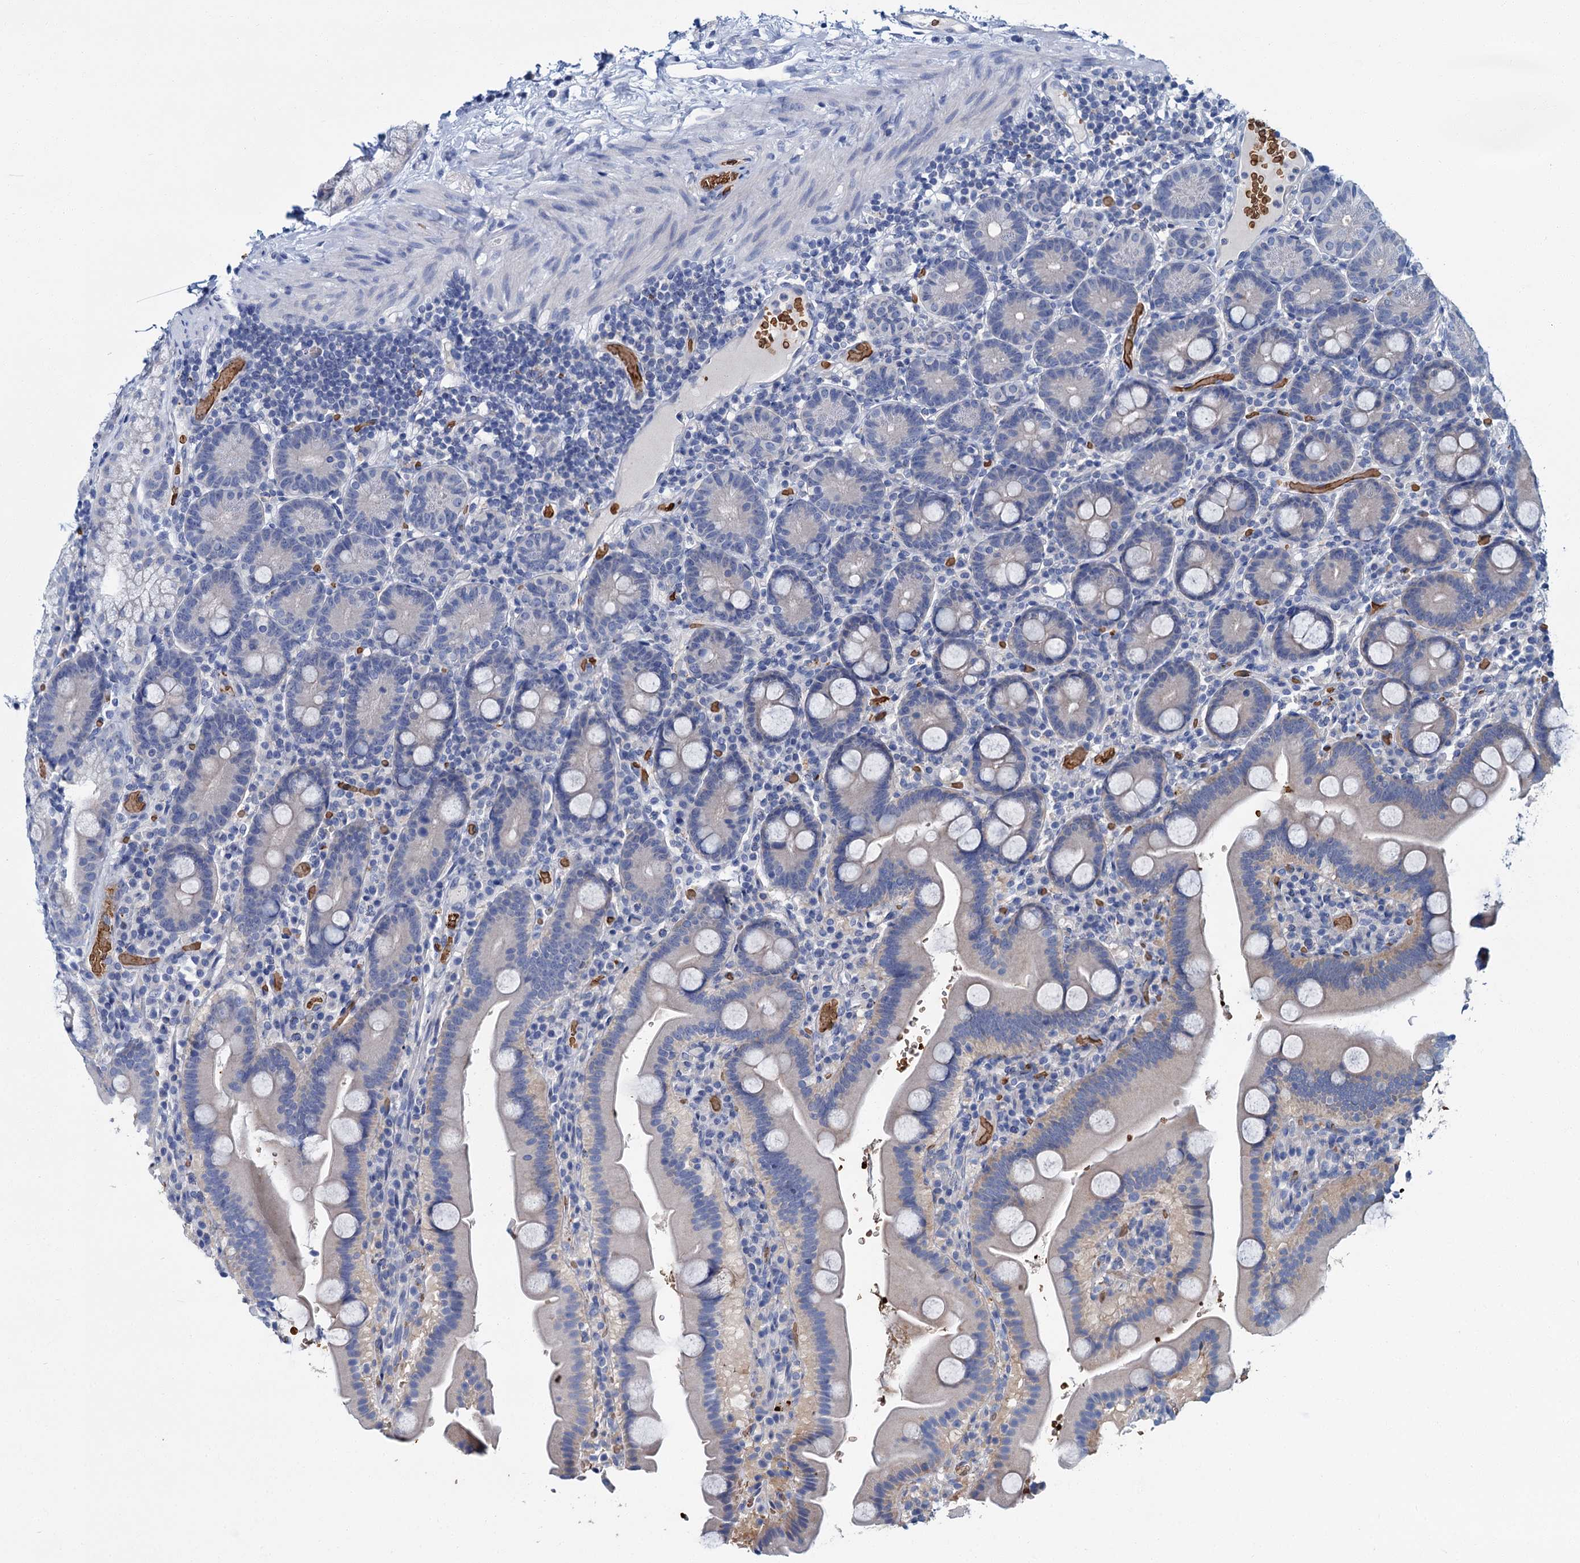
{"staining": {"intensity": "negative", "quantity": "none", "location": "none"}, "tissue": "duodenum", "cell_type": "Glandular cells", "image_type": "normal", "snomed": [{"axis": "morphology", "description": "Normal tissue, NOS"}, {"axis": "topography", "description": "Duodenum"}], "caption": "Duodenum stained for a protein using immunohistochemistry (IHC) displays no expression glandular cells.", "gene": "ATG2A", "patient": {"sex": "male", "age": 55}}